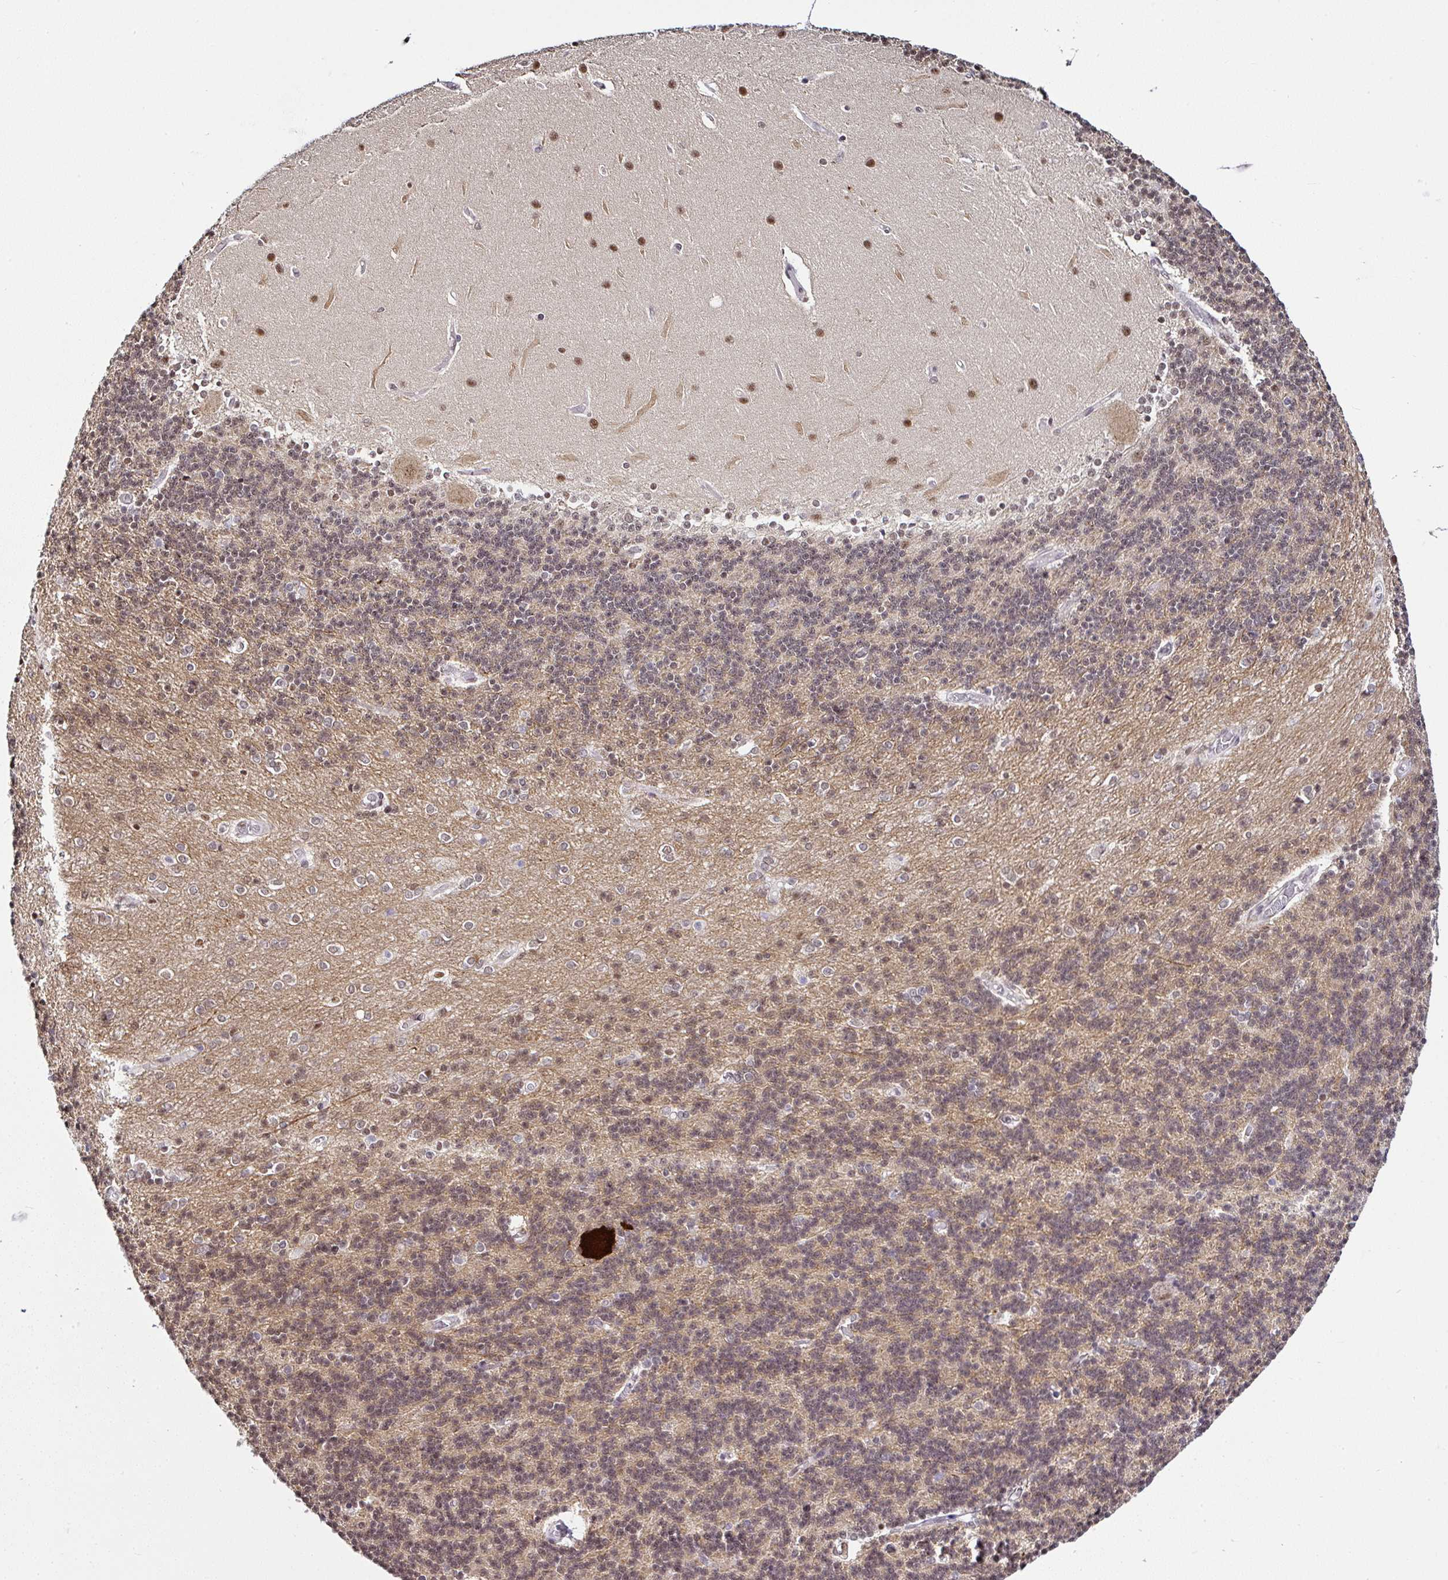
{"staining": {"intensity": "moderate", "quantity": "25%-75%", "location": "cytoplasmic/membranous,nuclear"}, "tissue": "cerebellum", "cell_type": "Cells in granular layer", "image_type": "normal", "snomed": [{"axis": "morphology", "description": "Normal tissue, NOS"}, {"axis": "topography", "description": "Cerebellum"}], "caption": "A photomicrograph showing moderate cytoplasmic/membranous,nuclear expression in approximately 25%-75% of cells in granular layer in benign cerebellum, as visualized by brown immunohistochemical staining.", "gene": "PTPN2", "patient": {"sex": "female", "age": 54}}